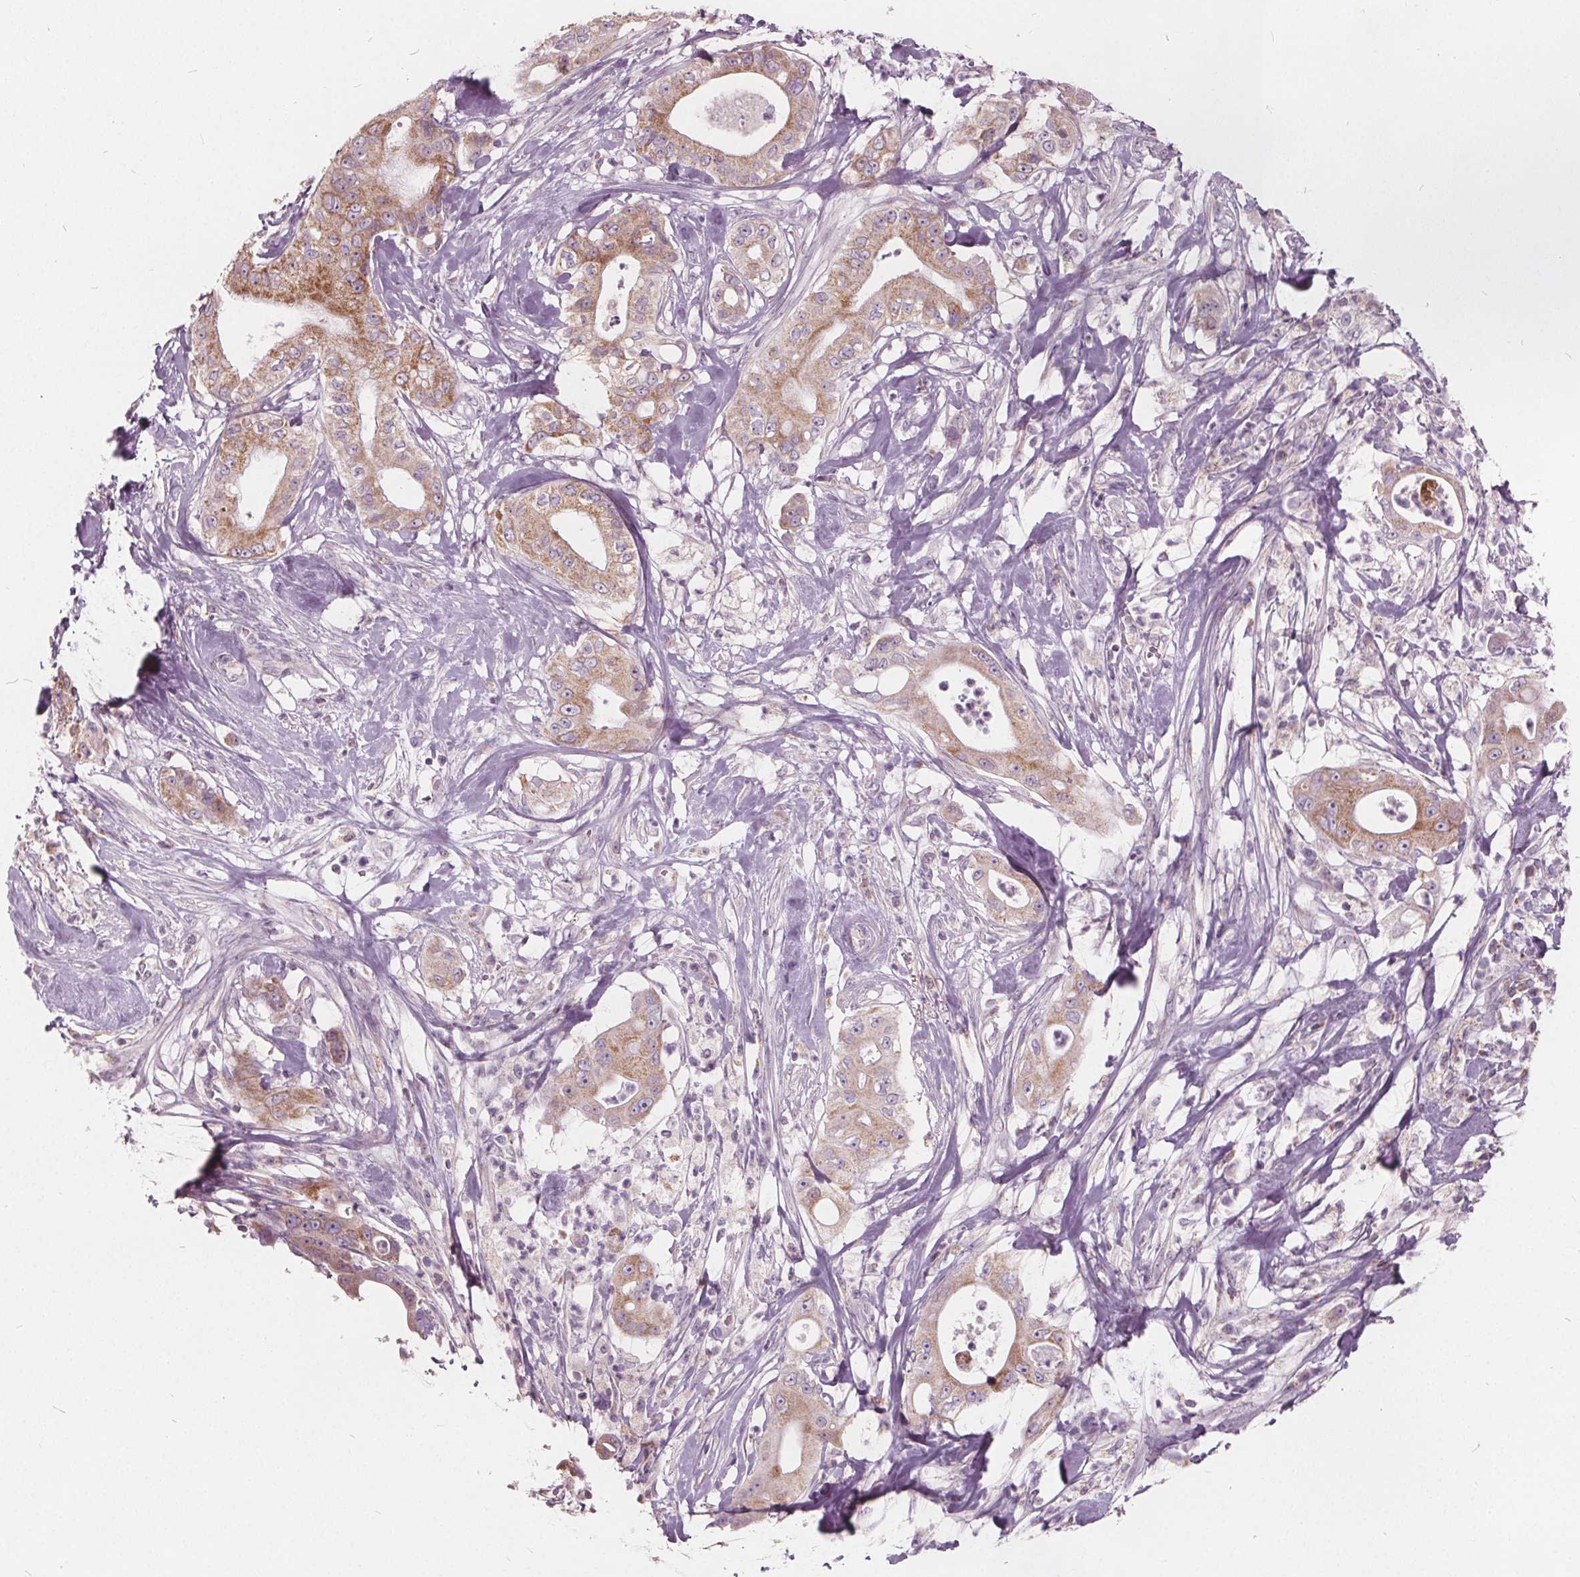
{"staining": {"intensity": "moderate", "quantity": ">75%", "location": "cytoplasmic/membranous"}, "tissue": "pancreatic cancer", "cell_type": "Tumor cells", "image_type": "cancer", "snomed": [{"axis": "morphology", "description": "Adenocarcinoma, NOS"}, {"axis": "topography", "description": "Pancreas"}], "caption": "This photomicrograph exhibits pancreatic cancer stained with IHC to label a protein in brown. The cytoplasmic/membranous of tumor cells show moderate positivity for the protein. Nuclei are counter-stained blue.", "gene": "ECI2", "patient": {"sex": "male", "age": 71}}